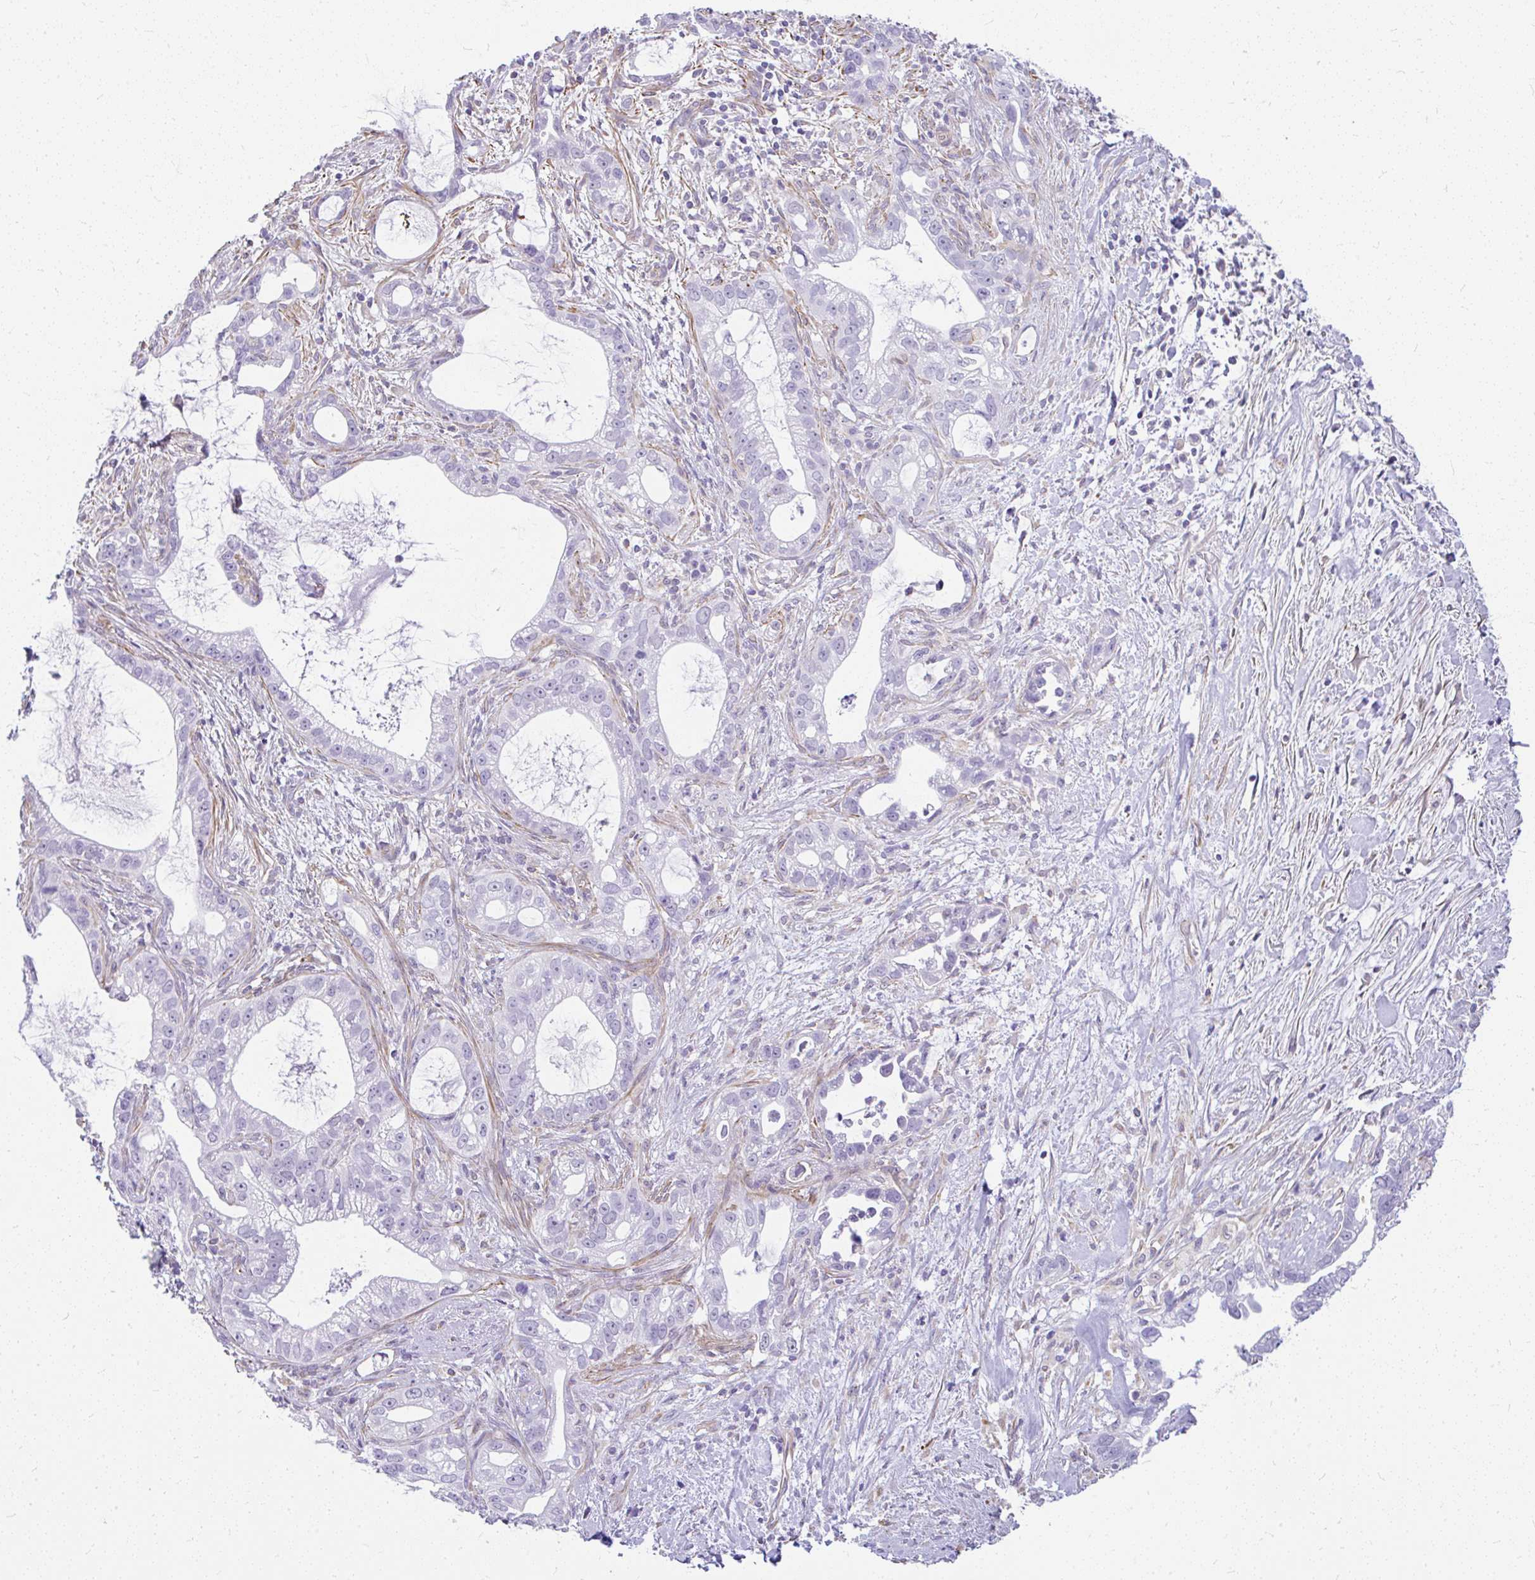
{"staining": {"intensity": "negative", "quantity": "none", "location": "none"}, "tissue": "pancreatic cancer", "cell_type": "Tumor cells", "image_type": "cancer", "snomed": [{"axis": "morphology", "description": "Adenocarcinoma, NOS"}, {"axis": "topography", "description": "Pancreas"}], "caption": "The photomicrograph demonstrates no significant positivity in tumor cells of pancreatic cancer (adenocarcinoma). (DAB (3,3'-diaminobenzidine) immunohistochemistry, high magnification).", "gene": "FAM83C", "patient": {"sex": "male", "age": 70}}